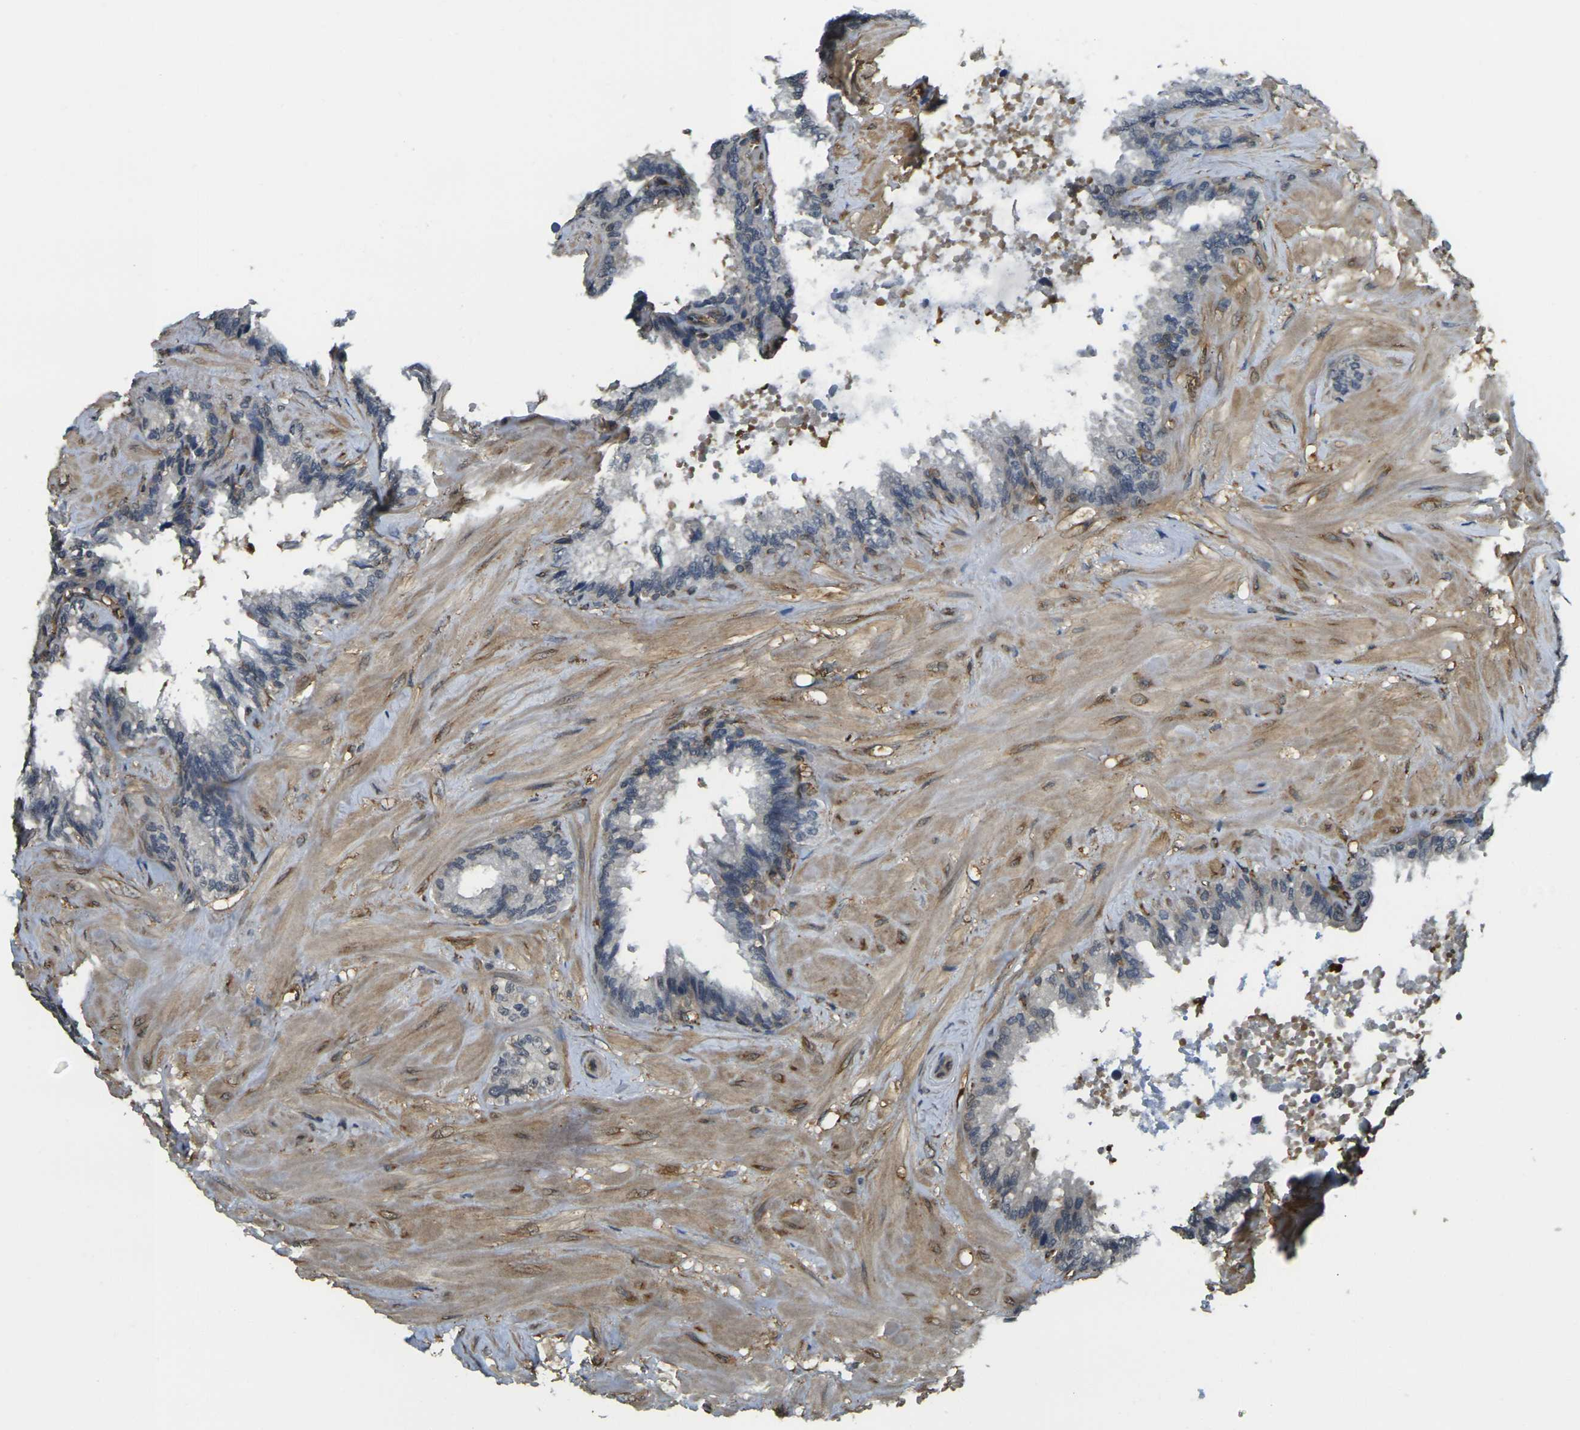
{"staining": {"intensity": "moderate", "quantity": "<25%", "location": "cytoplasmic/membranous"}, "tissue": "seminal vesicle", "cell_type": "Glandular cells", "image_type": "normal", "snomed": [{"axis": "morphology", "description": "Normal tissue, NOS"}, {"axis": "topography", "description": "Seminal veicle"}], "caption": "Immunohistochemical staining of benign human seminal vesicle demonstrates low levels of moderate cytoplasmic/membranous staining in approximately <25% of glandular cells.", "gene": "CAST", "patient": {"sex": "male", "age": 46}}